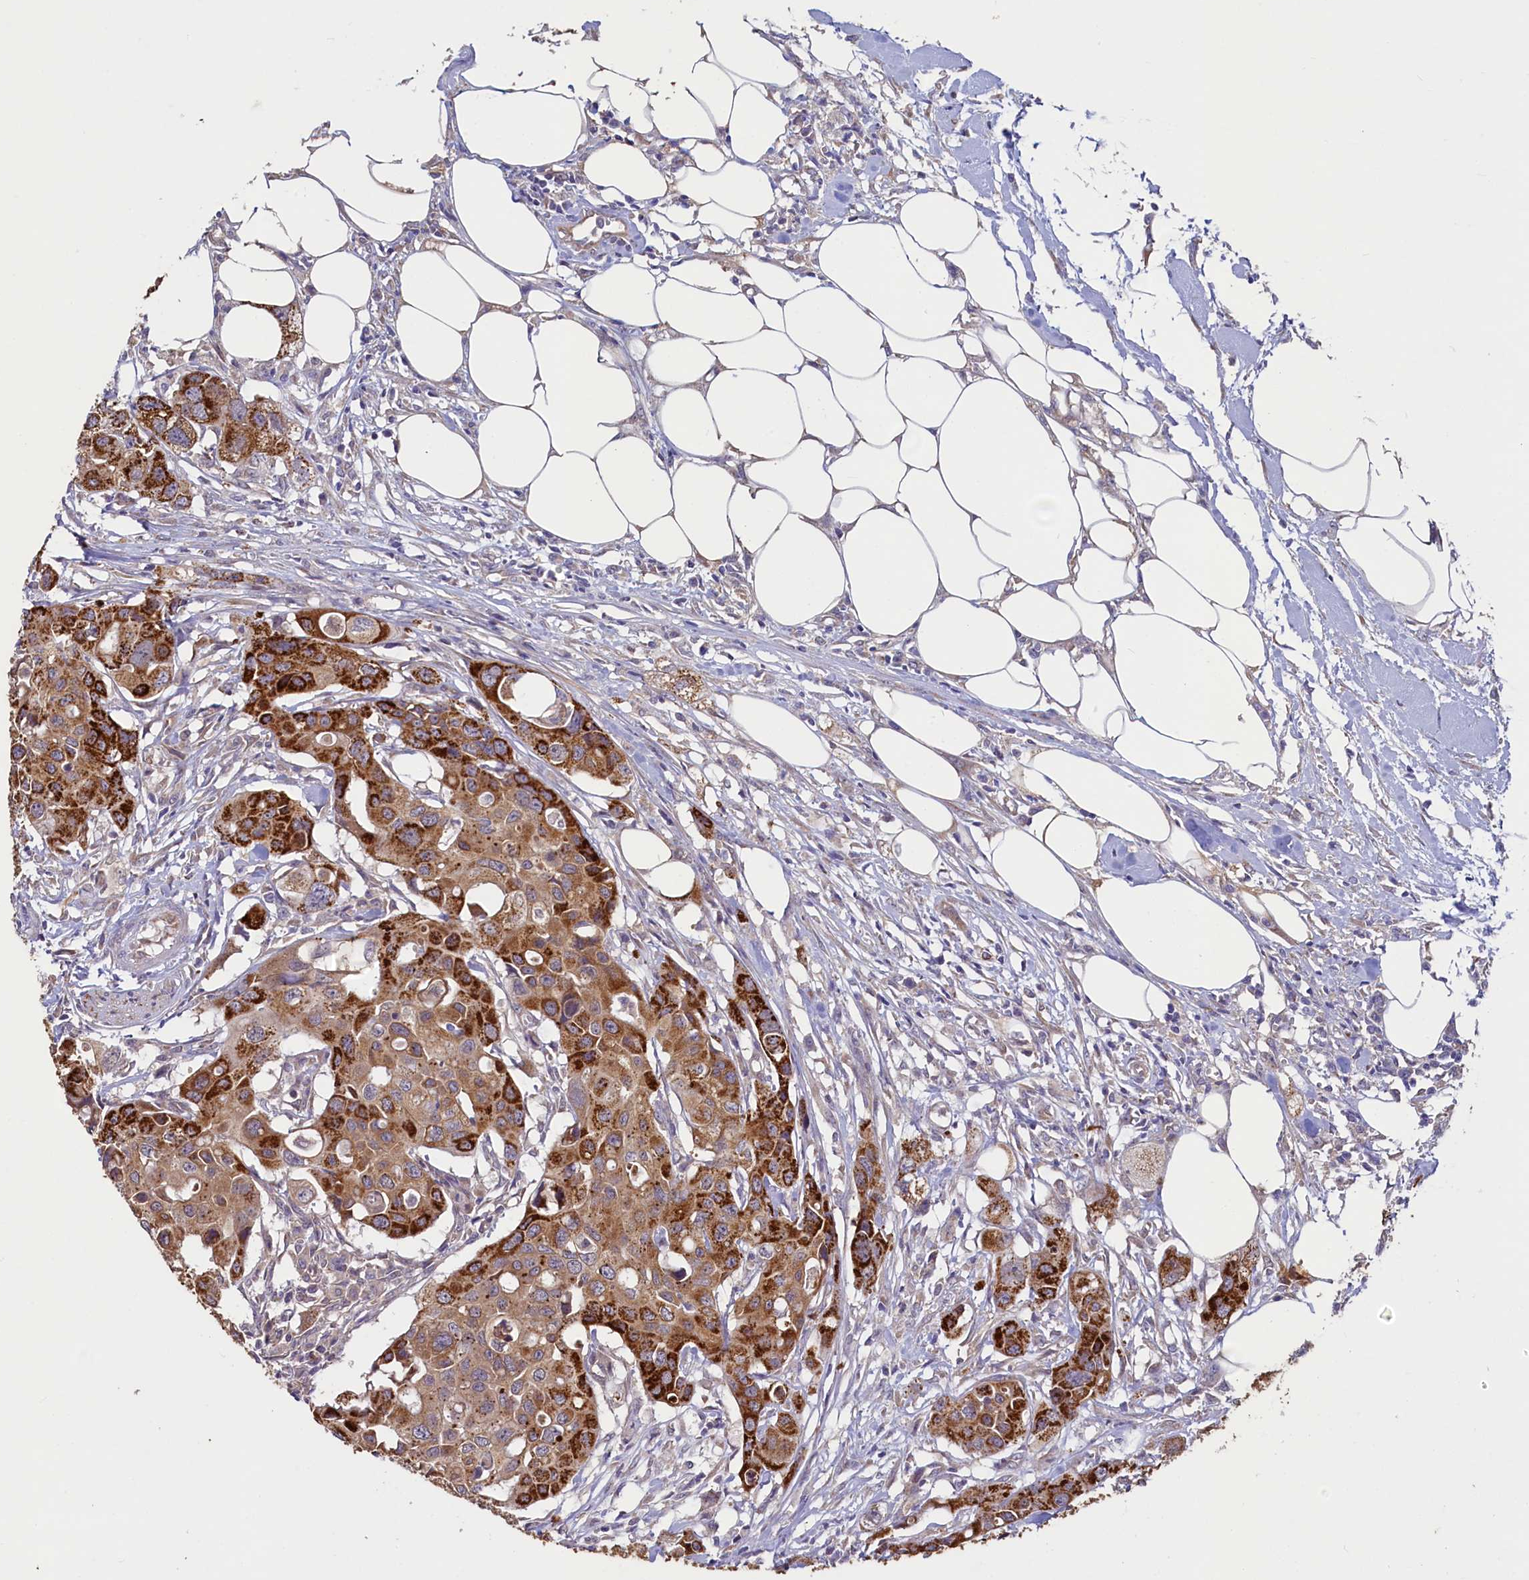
{"staining": {"intensity": "strong", "quantity": ">75%", "location": "cytoplasmic/membranous"}, "tissue": "colorectal cancer", "cell_type": "Tumor cells", "image_type": "cancer", "snomed": [{"axis": "morphology", "description": "Adenocarcinoma, NOS"}, {"axis": "topography", "description": "Colon"}], "caption": "Colorectal cancer (adenocarcinoma) stained with a protein marker reveals strong staining in tumor cells.", "gene": "SPATA2L", "patient": {"sex": "male", "age": 77}}